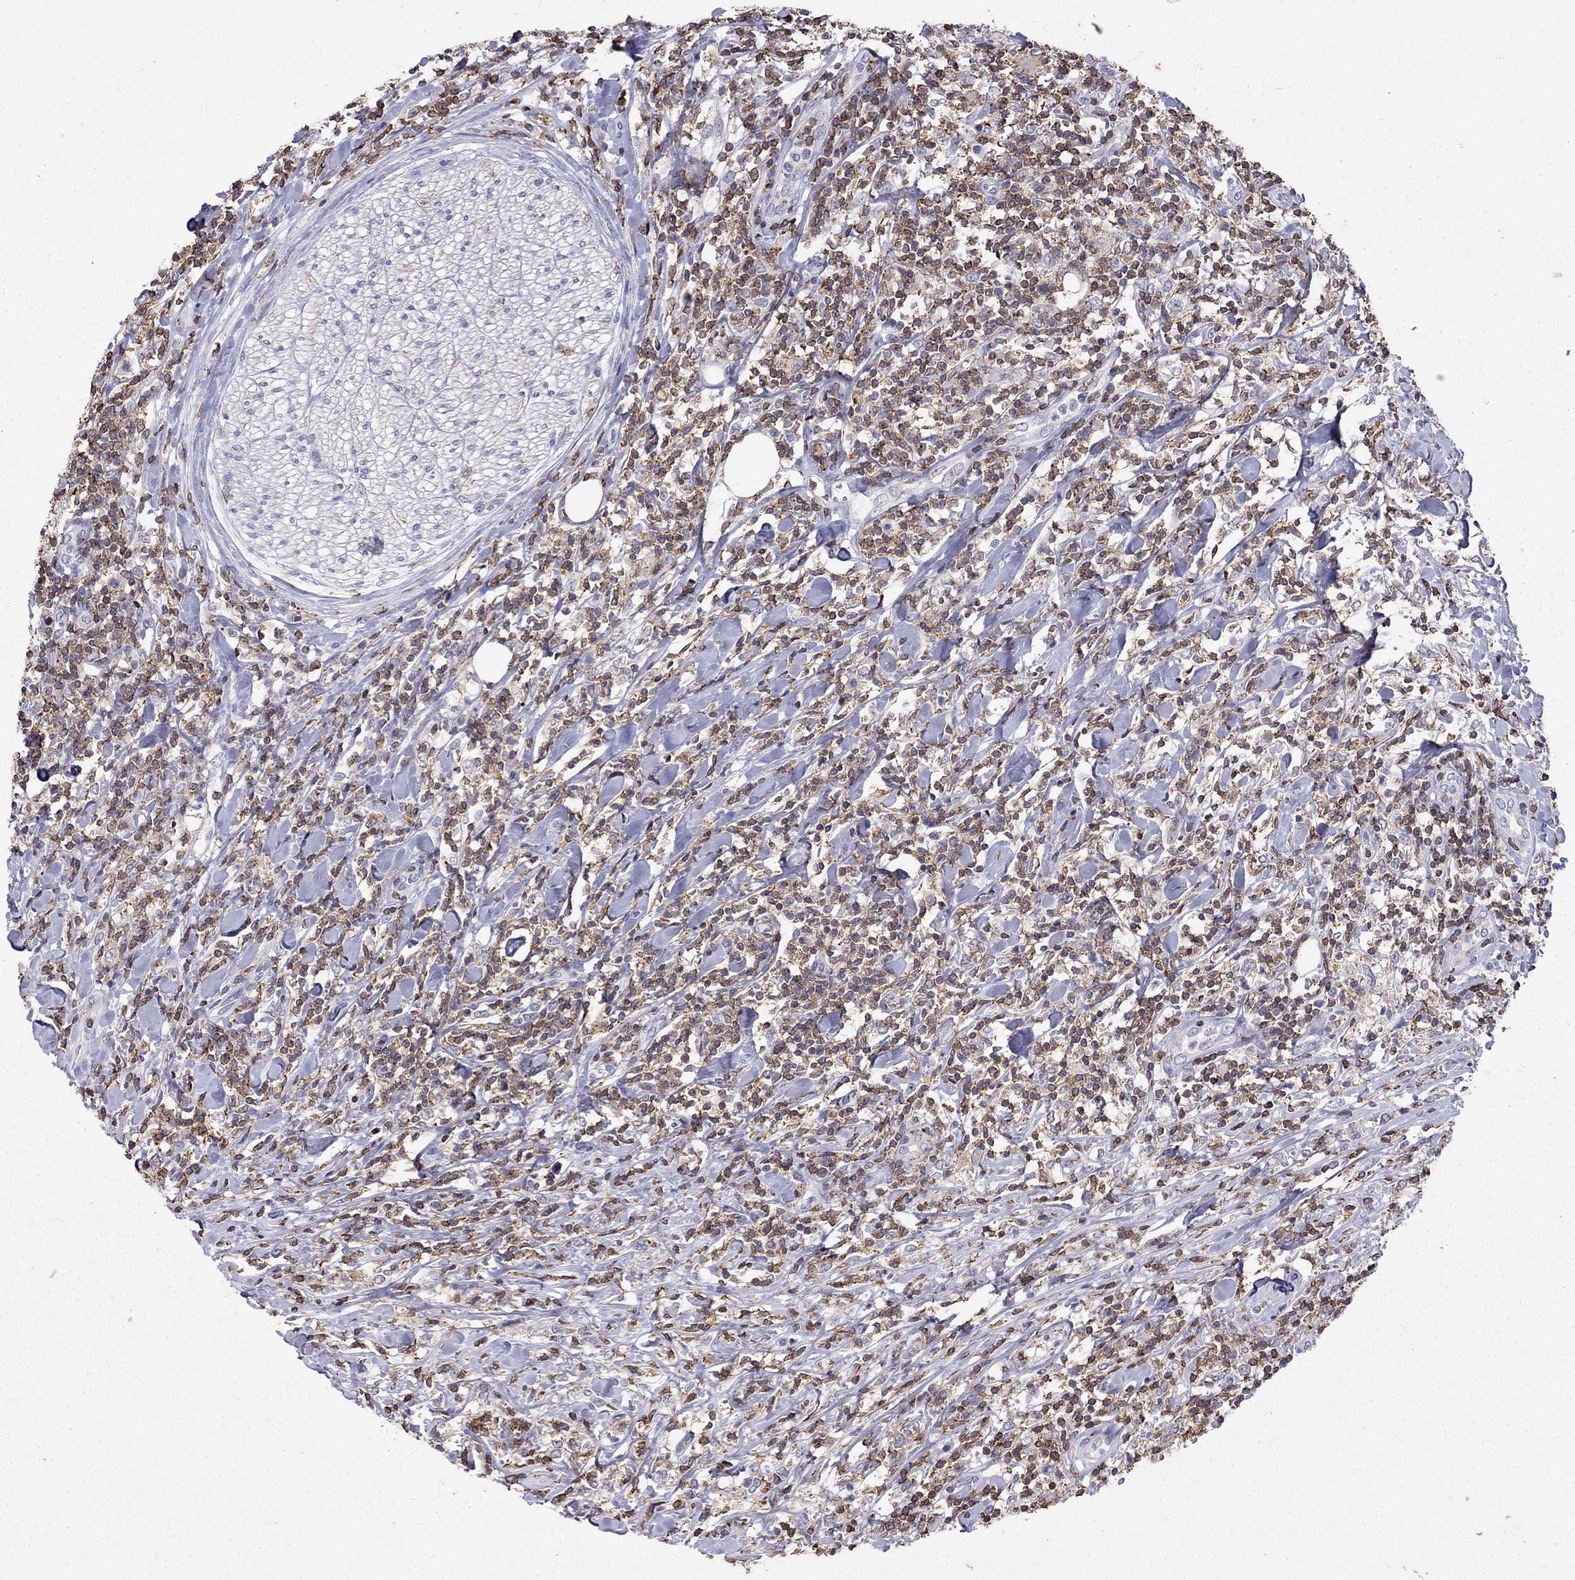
{"staining": {"intensity": "negative", "quantity": "none", "location": "none"}, "tissue": "lymphoma", "cell_type": "Tumor cells", "image_type": "cancer", "snomed": [{"axis": "morphology", "description": "Malignant lymphoma, non-Hodgkin's type, High grade"}, {"axis": "topography", "description": "Lymph node"}], "caption": "Protein analysis of high-grade malignant lymphoma, non-Hodgkin's type displays no significant staining in tumor cells. The staining was performed using DAB (3,3'-diaminobenzidine) to visualize the protein expression in brown, while the nuclei were stained in blue with hematoxylin (Magnification: 20x).", "gene": "MND1", "patient": {"sex": "female", "age": 84}}